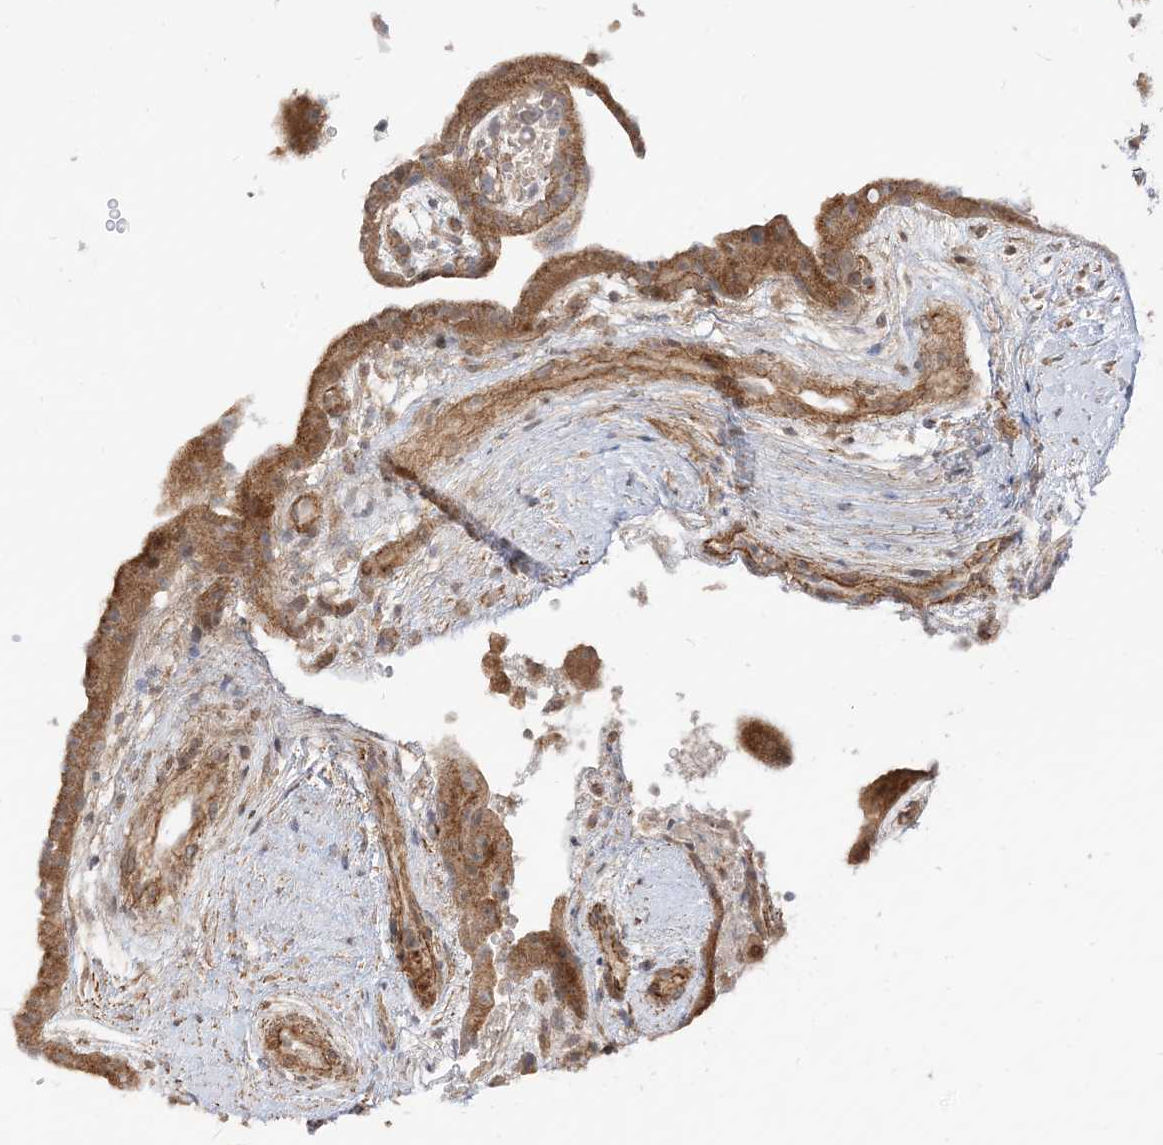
{"staining": {"intensity": "moderate", "quantity": ">75%", "location": "cytoplasmic/membranous,nuclear"}, "tissue": "placenta", "cell_type": "Decidual cells", "image_type": "normal", "snomed": [{"axis": "morphology", "description": "Normal tissue, NOS"}, {"axis": "topography", "description": "Placenta"}], "caption": "Protein expression analysis of normal placenta demonstrates moderate cytoplasmic/membranous,nuclear staining in about >75% of decidual cells.", "gene": "TBCC", "patient": {"sex": "female", "age": 18}}